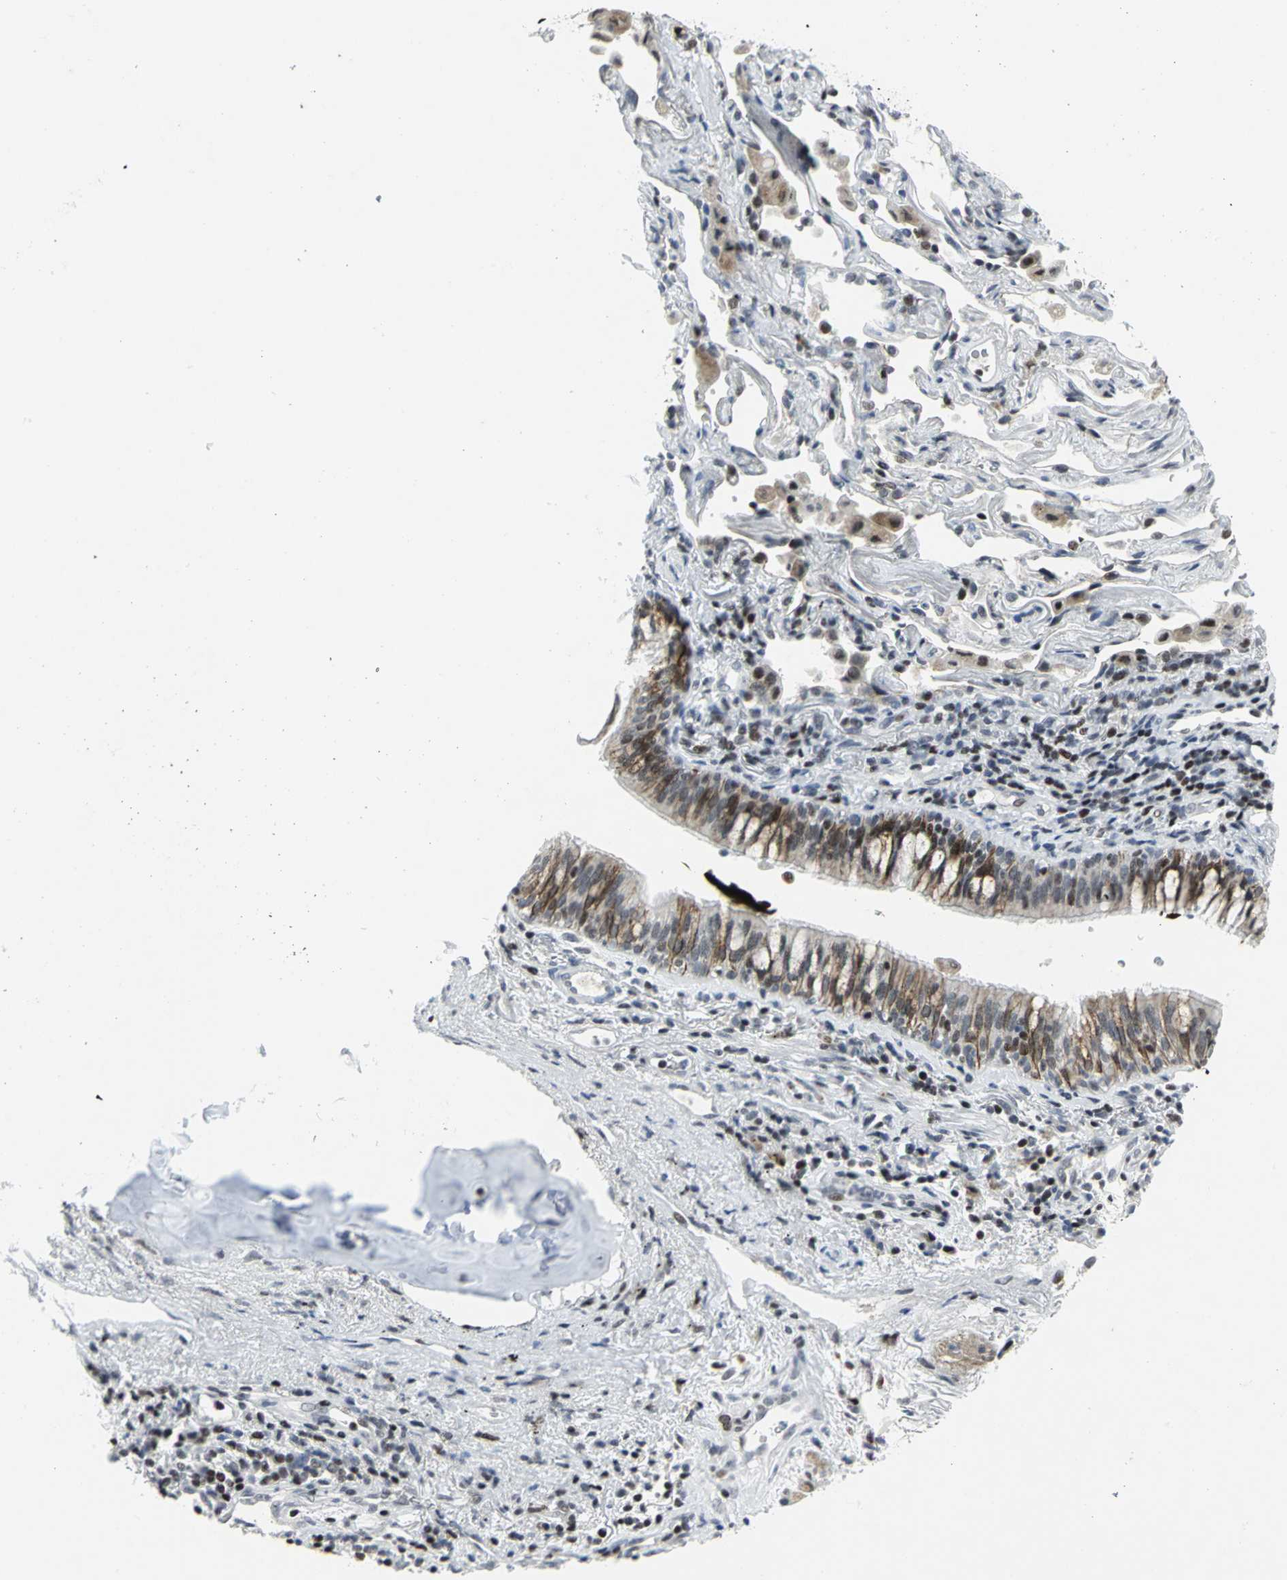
{"staining": {"intensity": "moderate", "quantity": ">75%", "location": "cytoplasmic/membranous"}, "tissue": "lung cancer", "cell_type": "Tumor cells", "image_type": "cancer", "snomed": [{"axis": "morphology", "description": "Squamous cell carcinoma, NOS"}, {"axis": "topography", "description": "Lung"}], "caption": "A histopathology image showing moderate cytoplasmic/membranous expression in approximately >75% of tumor cells in lung cancer, as visualized by brown immunohistochemical staining.", "gene": "RPA1", "patient": {"sex": "female", "age": 67}}